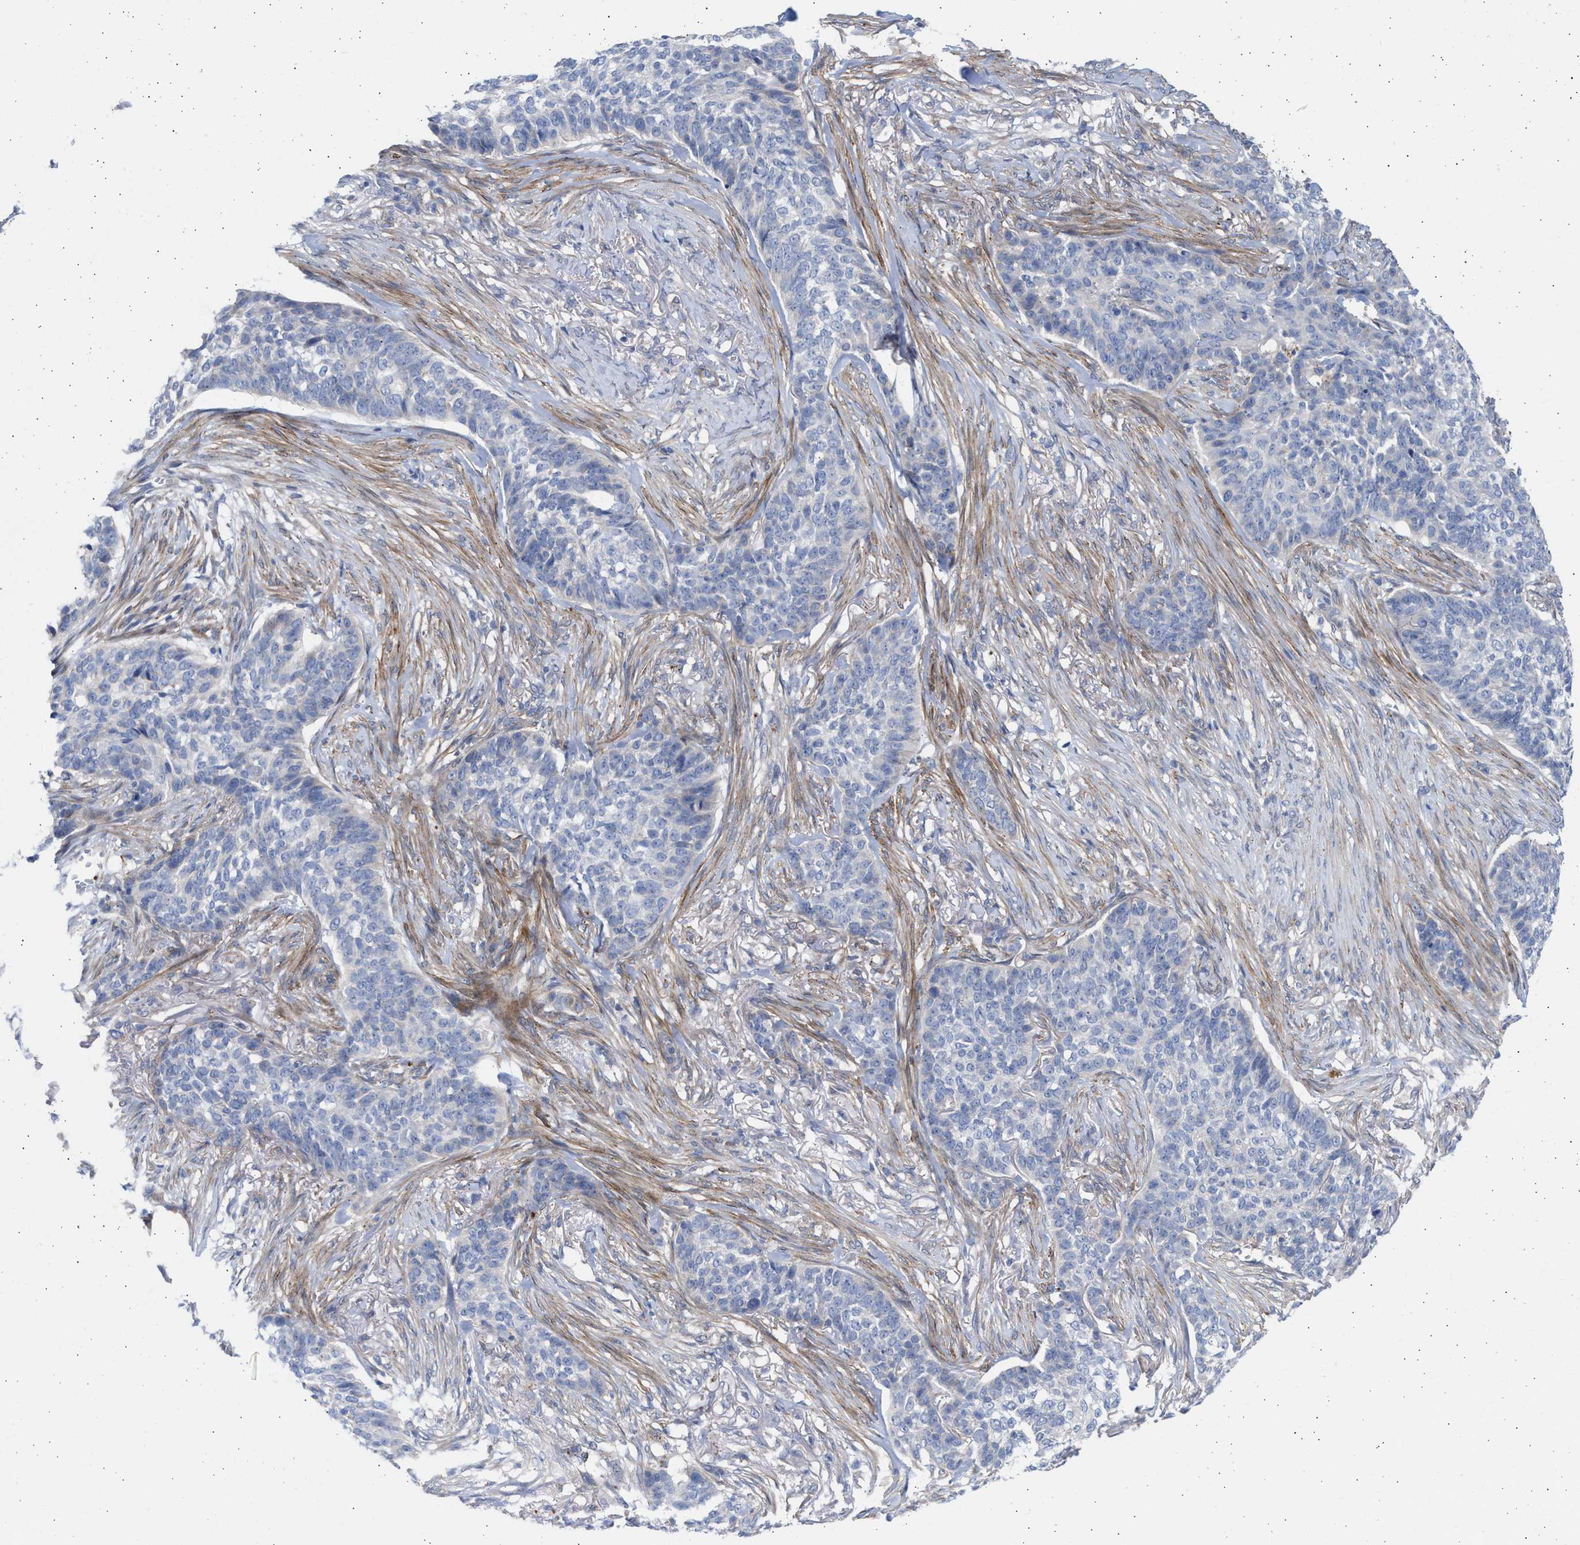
{"staining": {"intensity": "negative", "quantity": "none", "location": "none"}, "tissue": "skin cancer", "cell_type": "Tumor cells", "image_type": "cancer", "snomed": [{"axis": "morphology", "description": "Basal cell carcinoma"}, {"axis": "topography", "description": "Skin"}], "caption": "This is an immunohistochemistry (IHC) histopathology image of human skin basal cell carcinoma. There is no positivity in tumor cells.", "gene": "NBR1", "patient": {"sex": "male", "age": 85}}